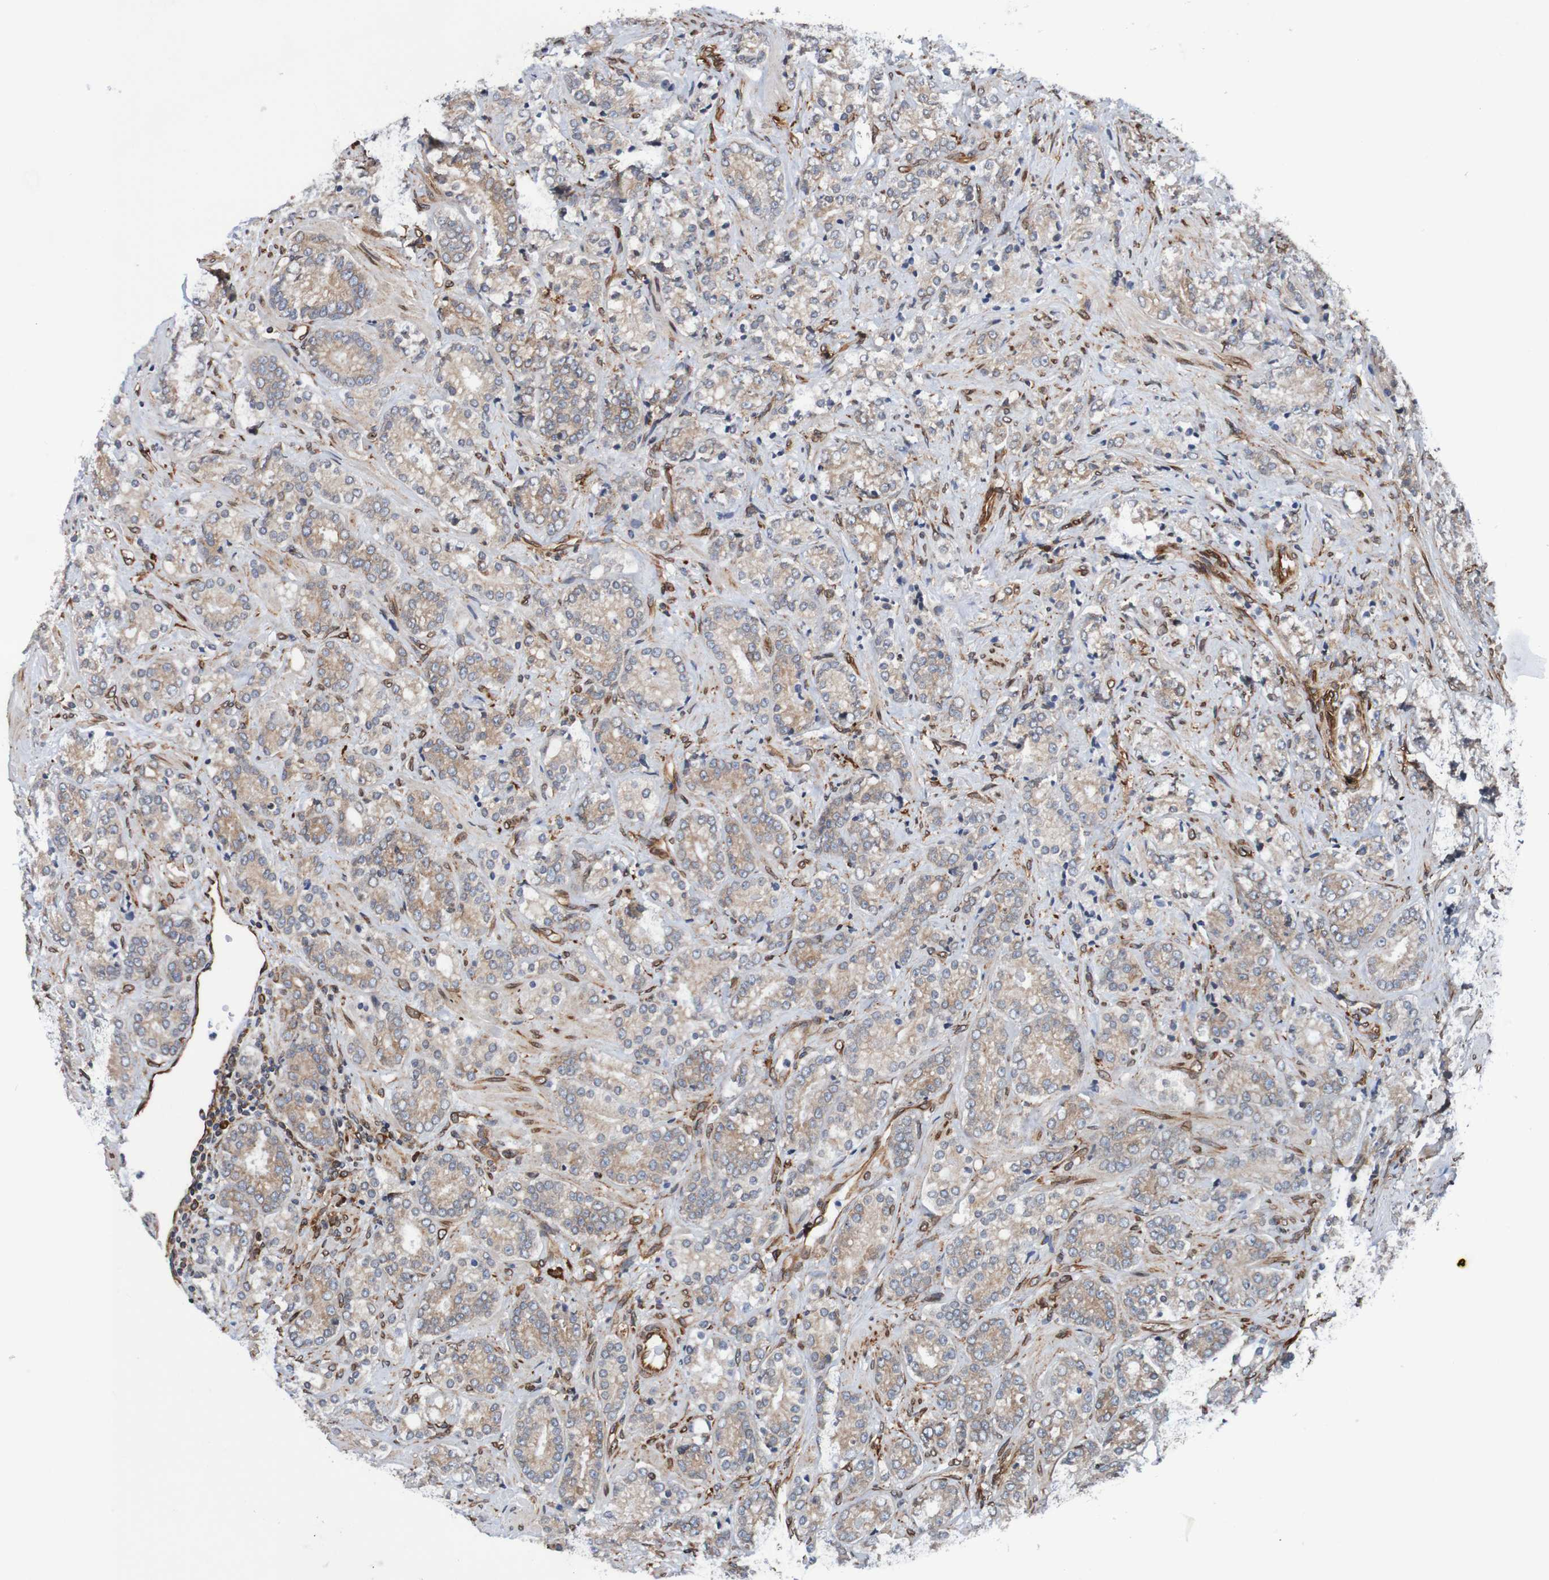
{"staining": {"intensity": "weak", "quantity": "25%-75%", "location": "cytoplasmic/membranous"}, "tissue": "prostate cancer", "cell_type": "Tumor cells", "image_type": "cancer", "snomed": [{"axis": "morphology", "description": "Adenocarcinoma, High grade"}, {"axis": "topography", "description": "Prostate"}], "caption": "Immunohistochemistry (IHC) photomicrograph of human prostate cancer (adenocarcinoma (high-grade)) stained for a protein (brown), which displays low levels of weak cytoplasmic/membranous positivity in about 25%-75% of tumor cells.", "gene": "TMEM109", "patient": {"sex": "male", "age": 61}}